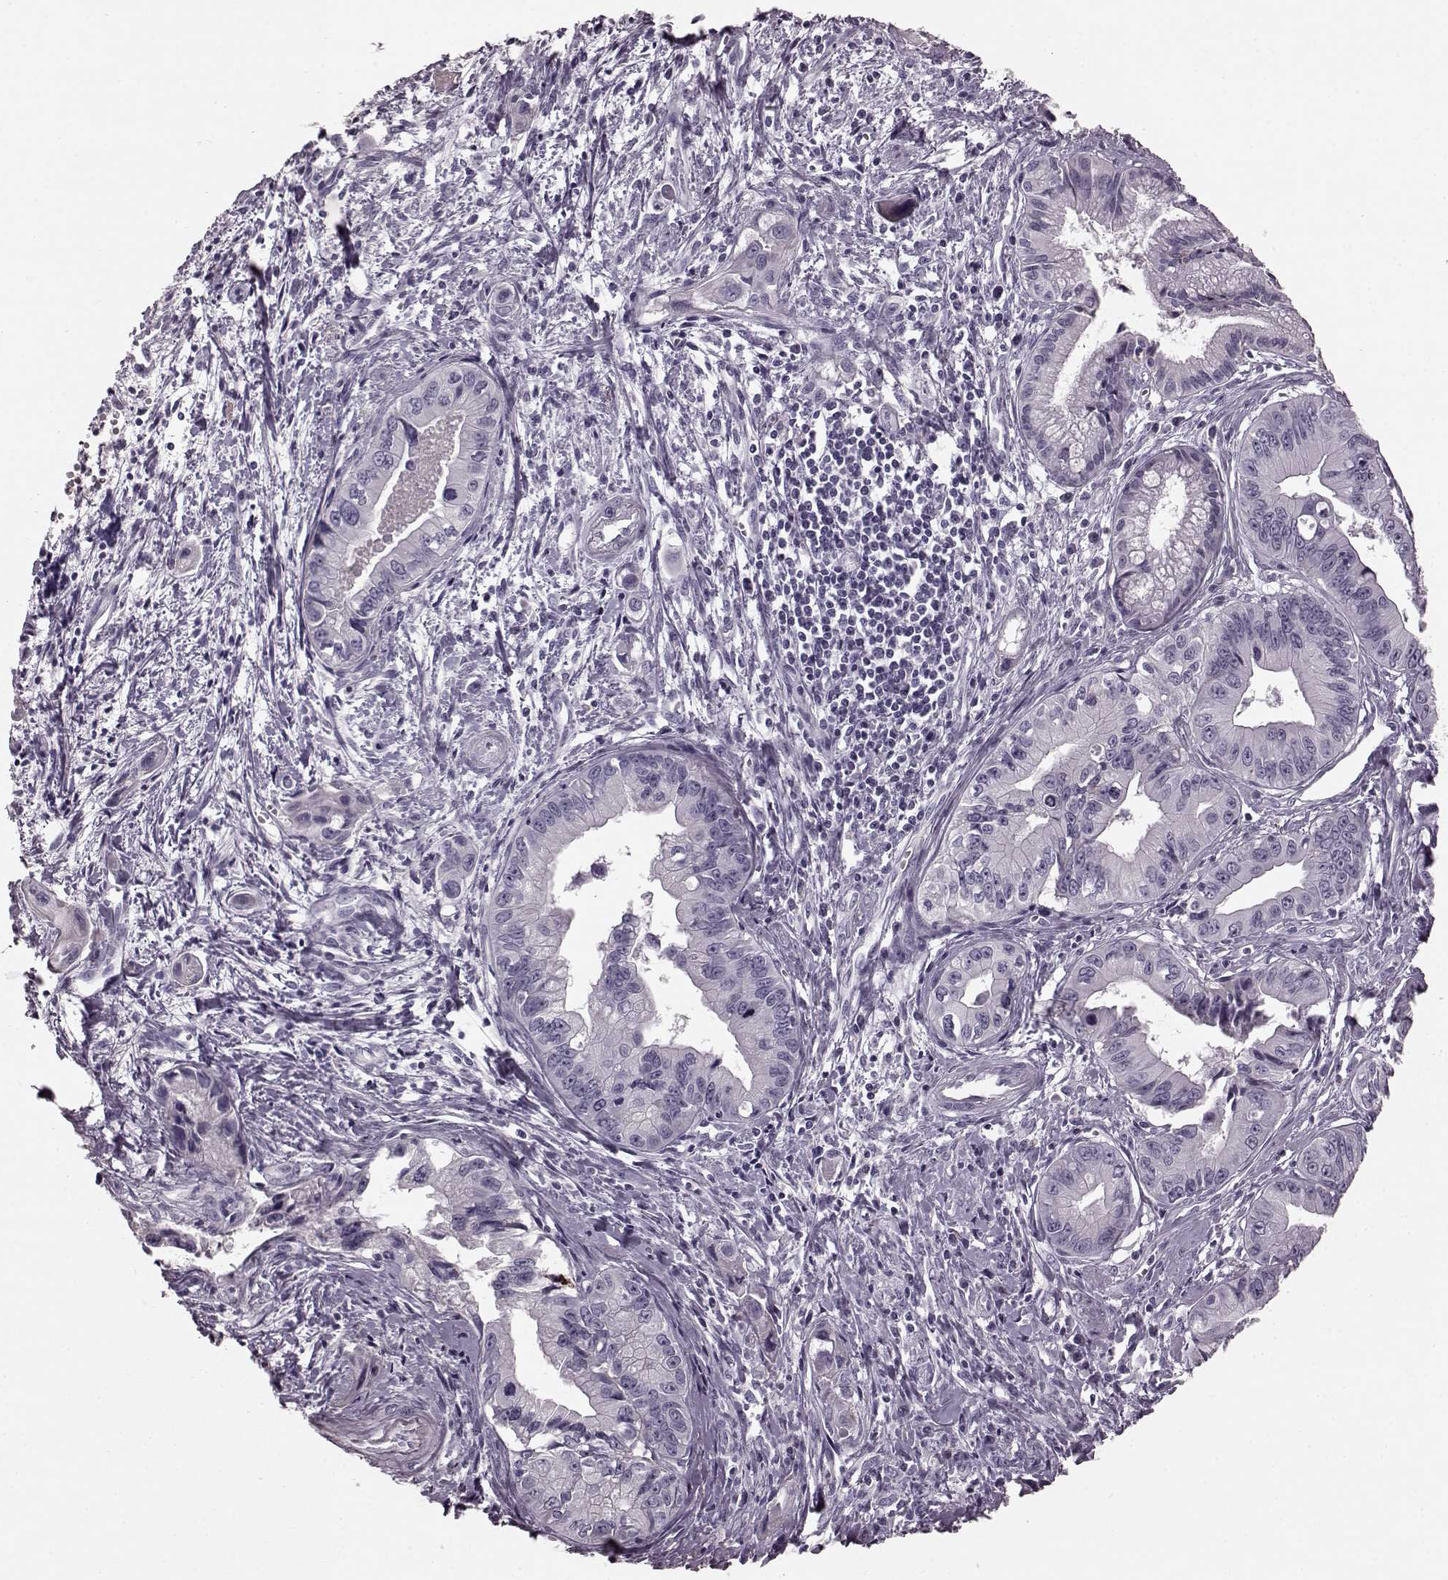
{"staining": {"intensity": "negative", "quantity": "none", "location": "none"}, "tissue": "pancreatic cancer", "cell_type": "Tumor cells", "image_type": "cancer", "snomed": [{"axis": "morphology", "description": "Adenocarcinoma, NOS"}, {"axis": "topography", "description": "Pancreas"}], "caption": "This is a photomicrograph of immunohistochemistry (IHC) staining of pancreatic cancer, which shows no expression in tumor cells. (Brightfield microscopy of DAB immunohistochemistry at high magnification).", "gene": "CRYBA2", "patient": {"sex": "male", "age": 60}}